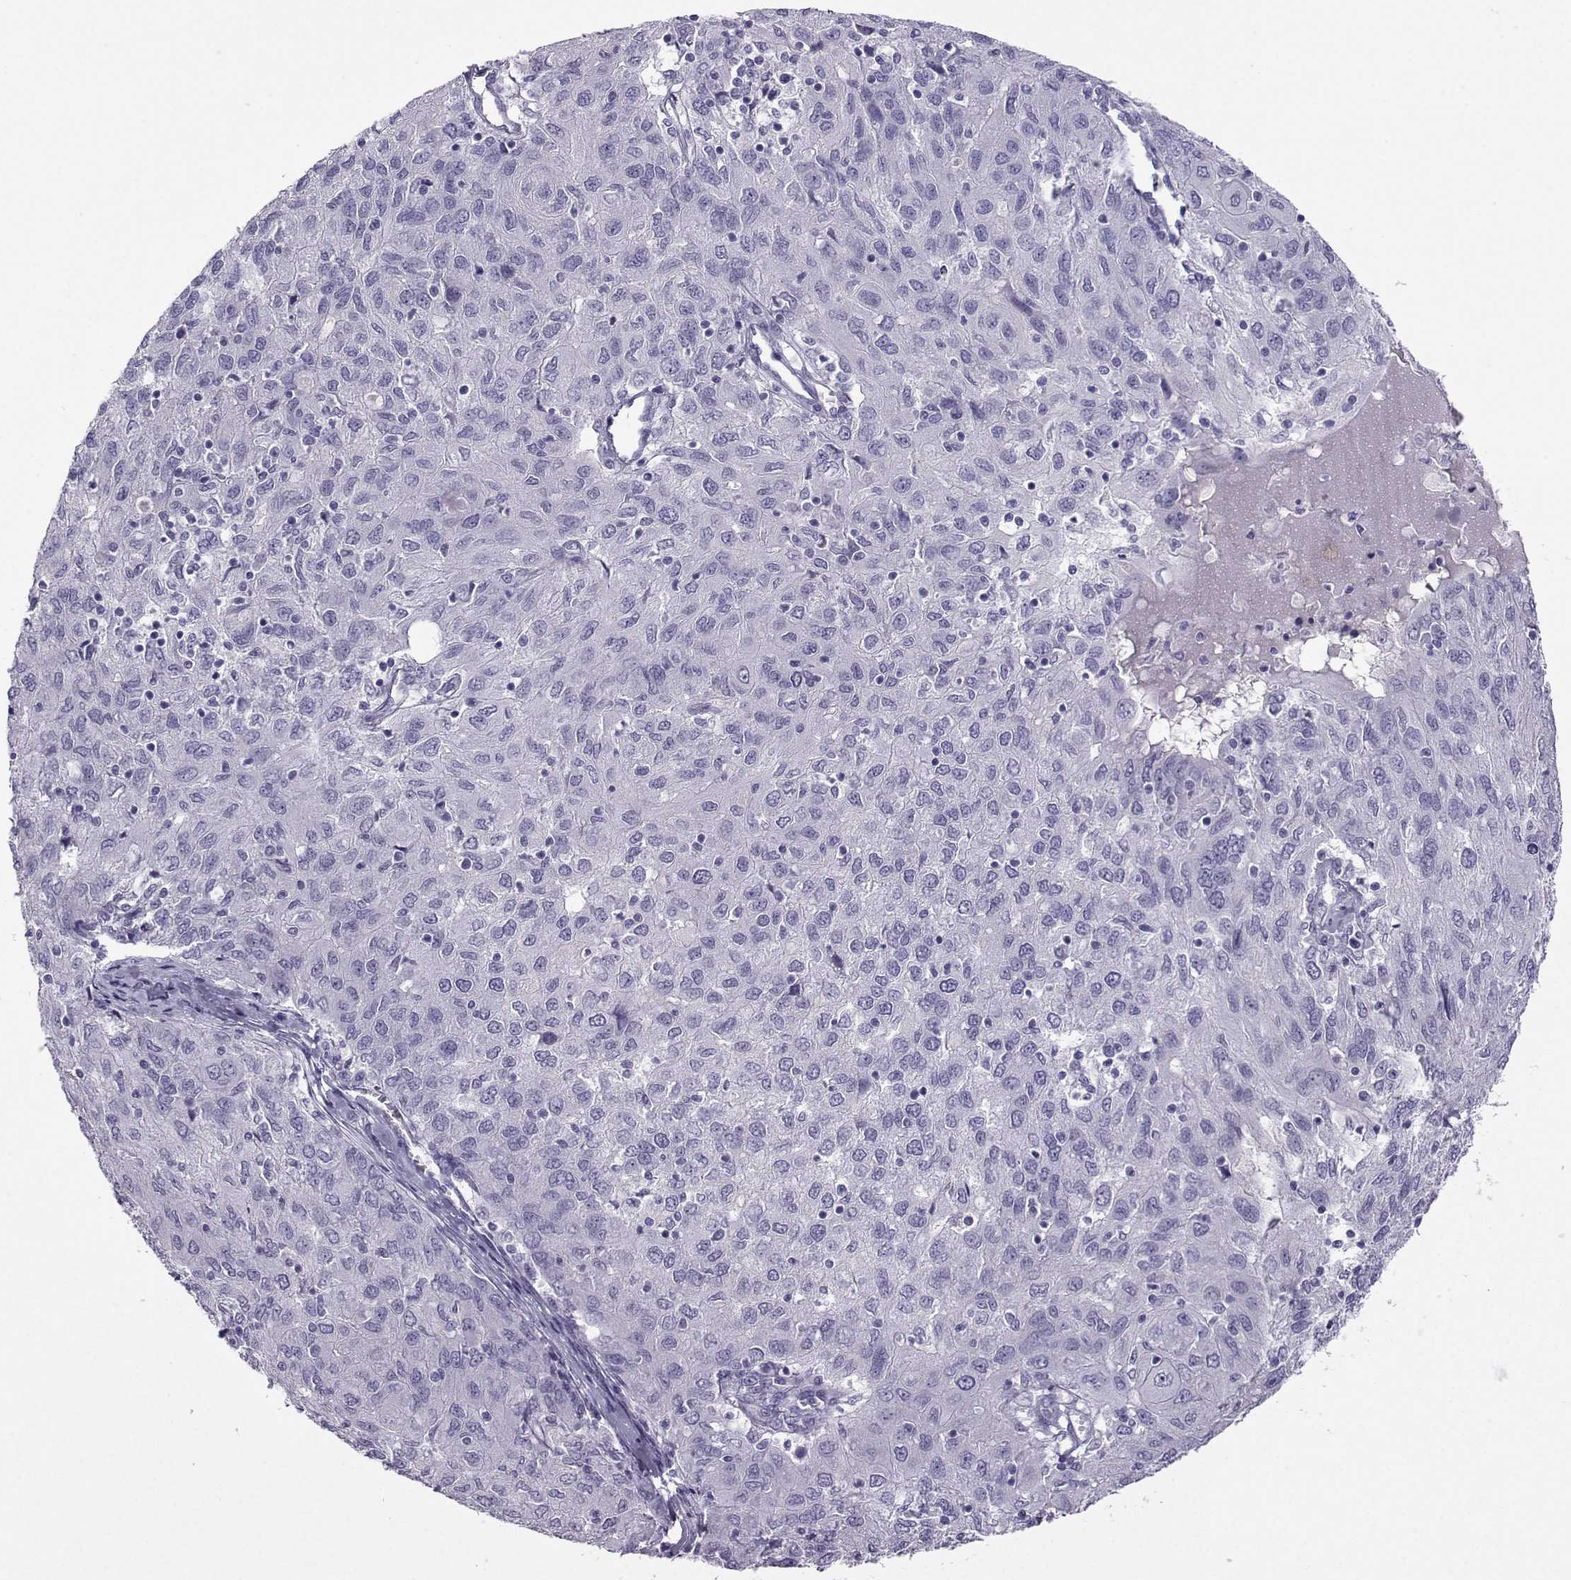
{"staining": {"intensity": "negative", "quantity": "none", "location": "none"}, "tissue": "ovarian cancer", "cell_type": "Tumor cells", "image_type": "cancer", "snomed": [{"axis": "morphology", "description": "Carcinoma, endometroid"}, {"axis": "topography", "description": "Ovary"}], "caption": "A micrograph of human ovarian cancer is negative for staining in tumor cells. The staining was performed using DAB to visualize the protein expression in brown, while the nuclei were stained in blue with hematoxylin (Magnification: 20x).", "gene": "ARMC2", "patient": {"sex": "female", "age": 50}}